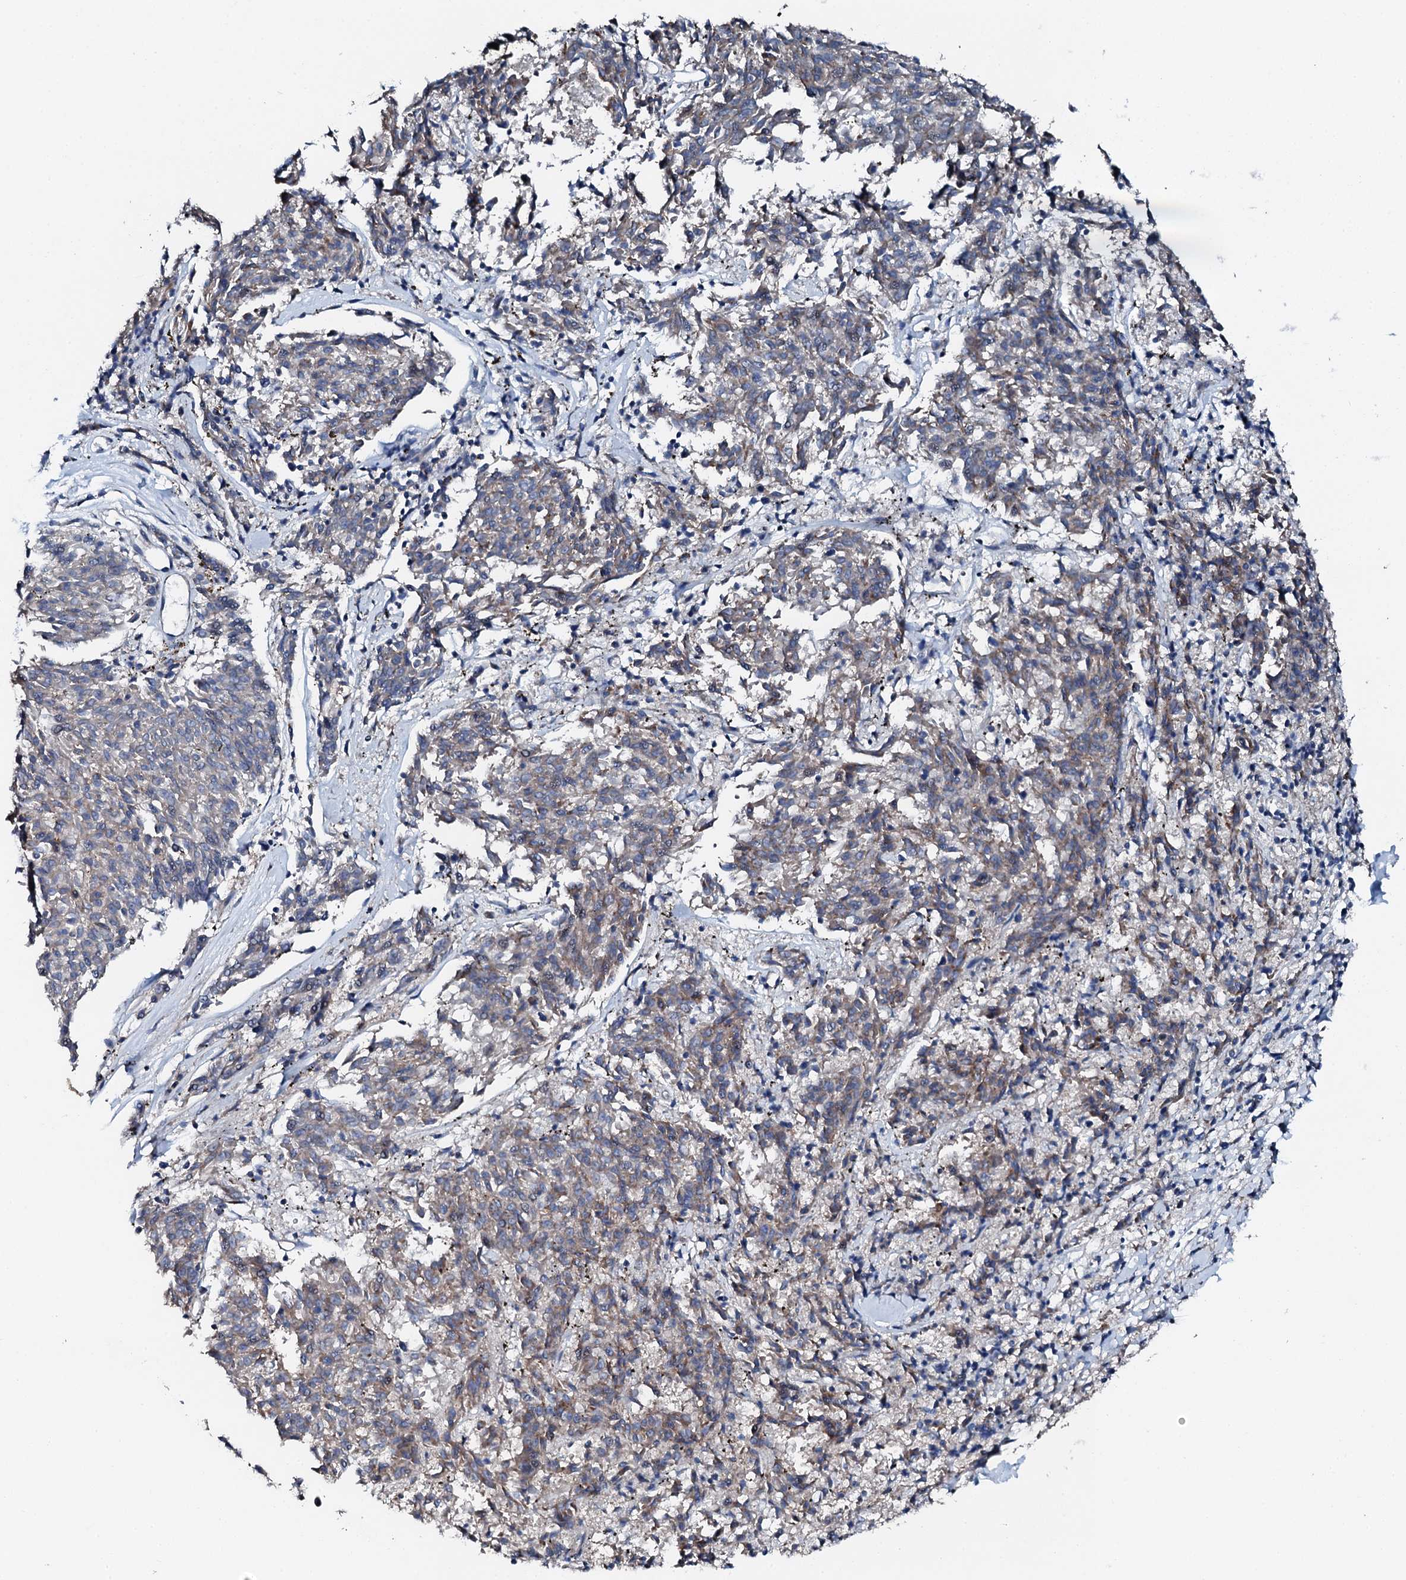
{"staining": {"intensity": "weak", "quantity": "<25%", "location": "cytoplasmic/membranous"}, "tissue": "melanoma", "cell_type": "Tumor cells", "image_type": "cancer", "snomed": [{"axis": "morphology", "description": "Malignant melanoma, NOS"}, {"axis": "topography", "description": "Skin"}], "caption": "Photomicrograph shows no significant protein staining in tumor cells of malignant melanoma.", "gene": "GFOD2", "patient": {"sex": "female", "age": 72}}